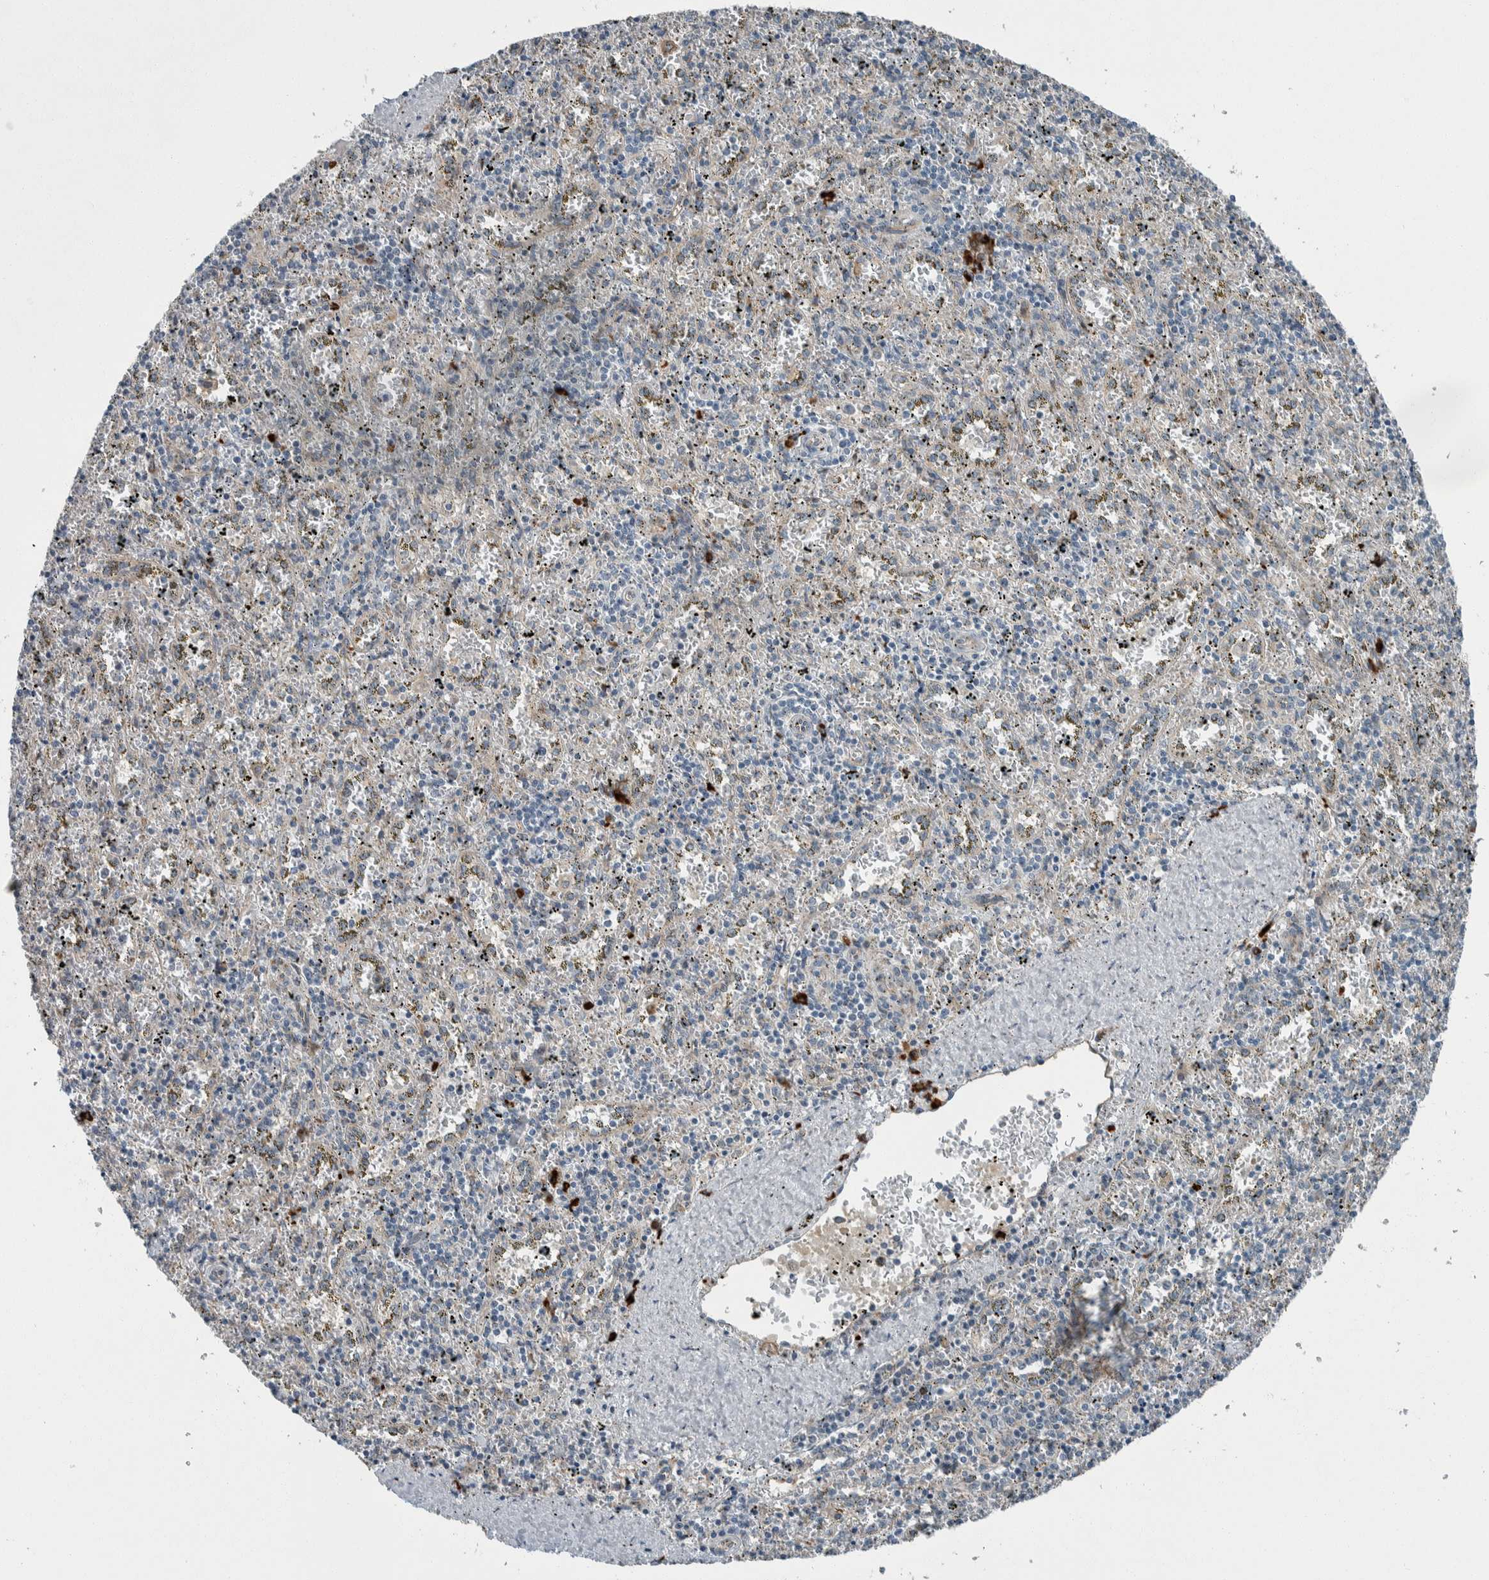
{"staining": {"intensity": "strong", "quantity": "<25%", "location": "cytoplasmic/membranous"}, "tissue": "spleen", "cell_type": "Cells in red pulp", "image_type": "normal", "snomed": [{"axis": "morphology", "description": "Normal tissue, NOS"}, {"axis": "topography", "description": "Spleen"}], "caption": "A brown stain highlights strong cytoplasmic/membranous expression of a protein in cells in red pulp of normal human spleen.", "gene": "USP25", "patient": {"sex": "male", "age": 11}}